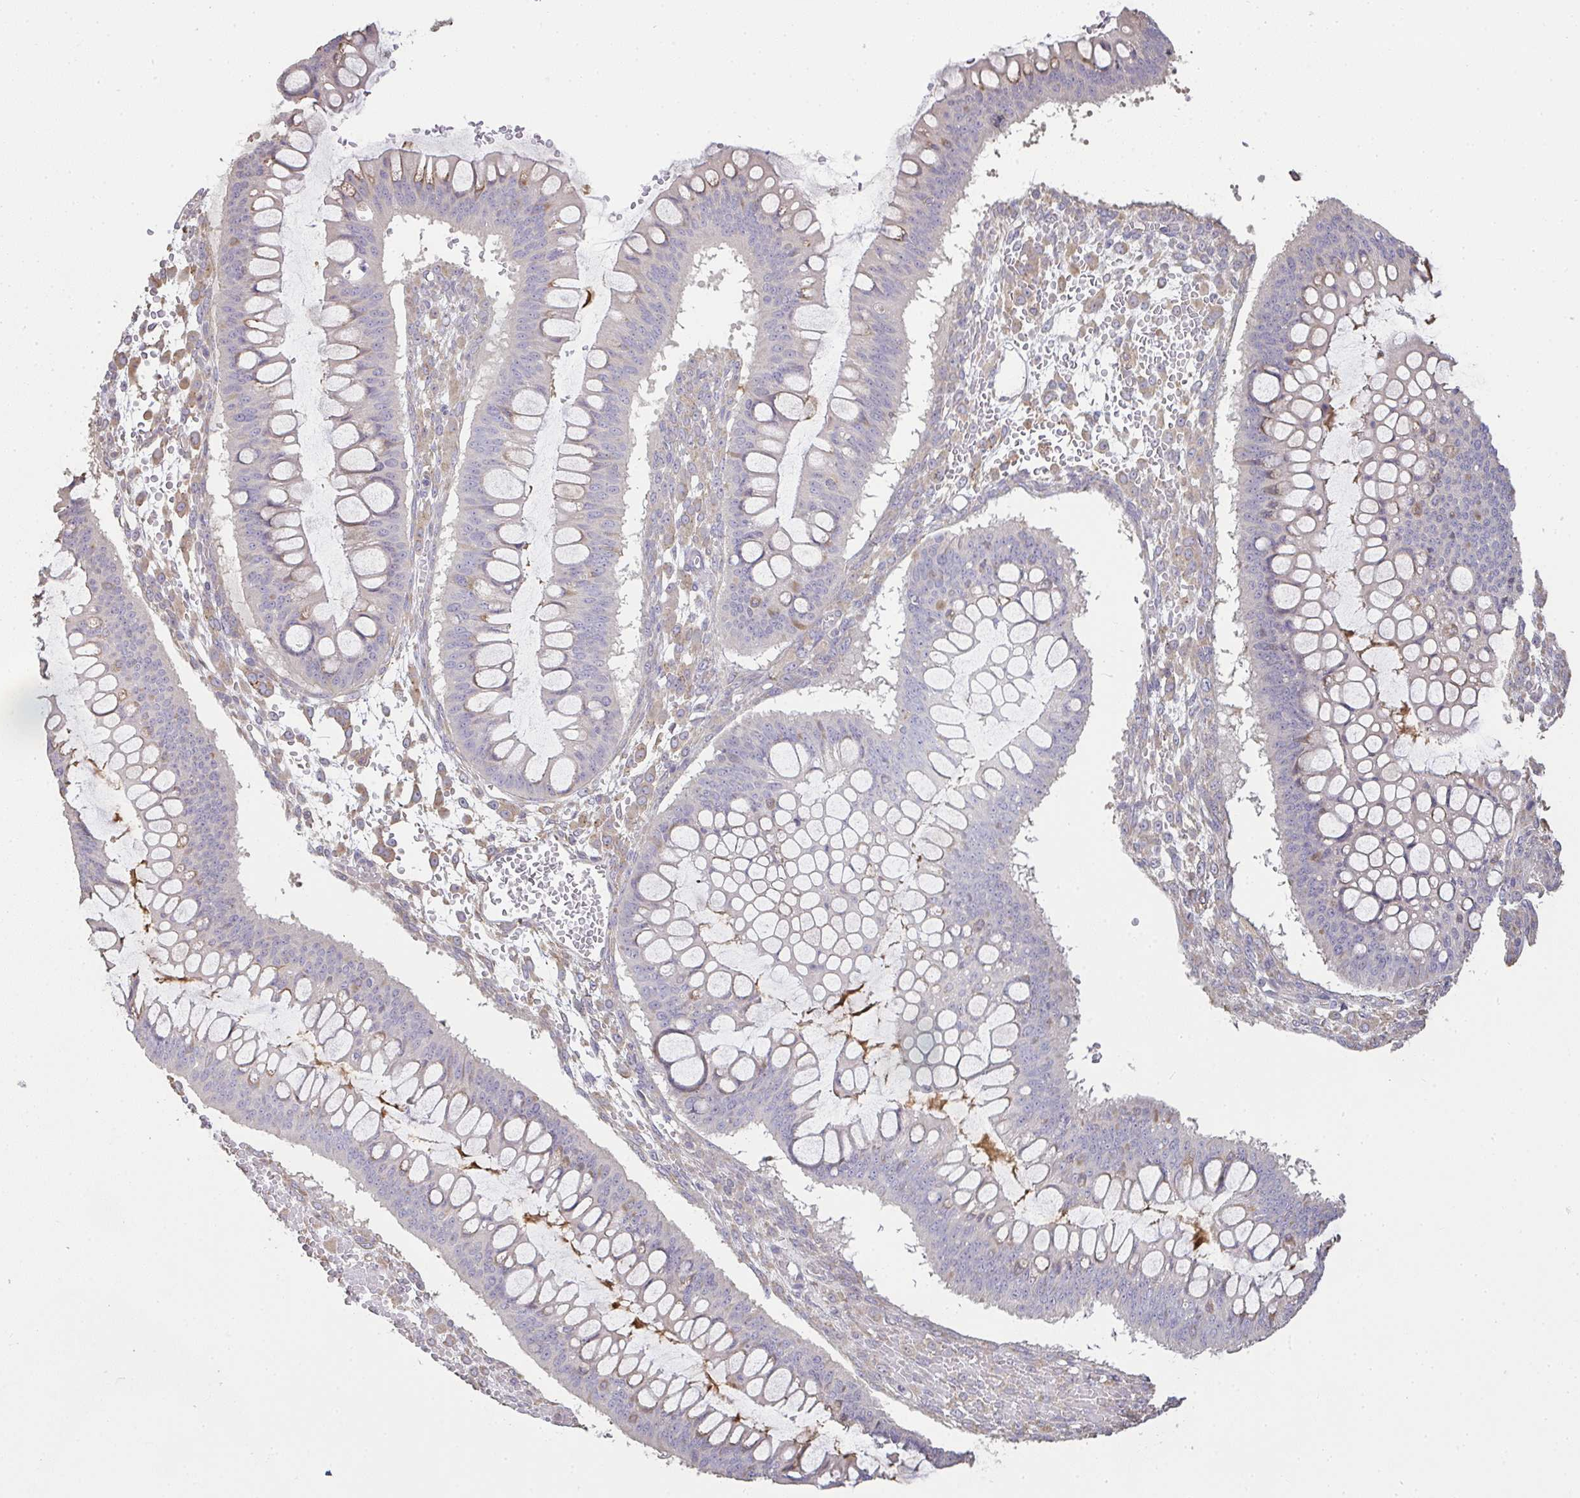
{"staining": {"intensity": "weak", "quantity": "<25%", "location": "cytoplasmic/membranous"}, "tissue": "ovarian cancer", "cell_type": "Tumor cells", "image_type": "cancer", "snomed": [{"axis": "morphology", "description": "Cystadenocarcinoma, mucinous, NOS"}, {"axis": "topography", "description": "Ovary"}], "caption": "DAB immunohistochemical staining of mucinous cystadenocarcinoma (ovarian) shows no significant staining in tumor cells.", "gene": "BRINP3", "patient": {"sex": "female", "age": 73}}